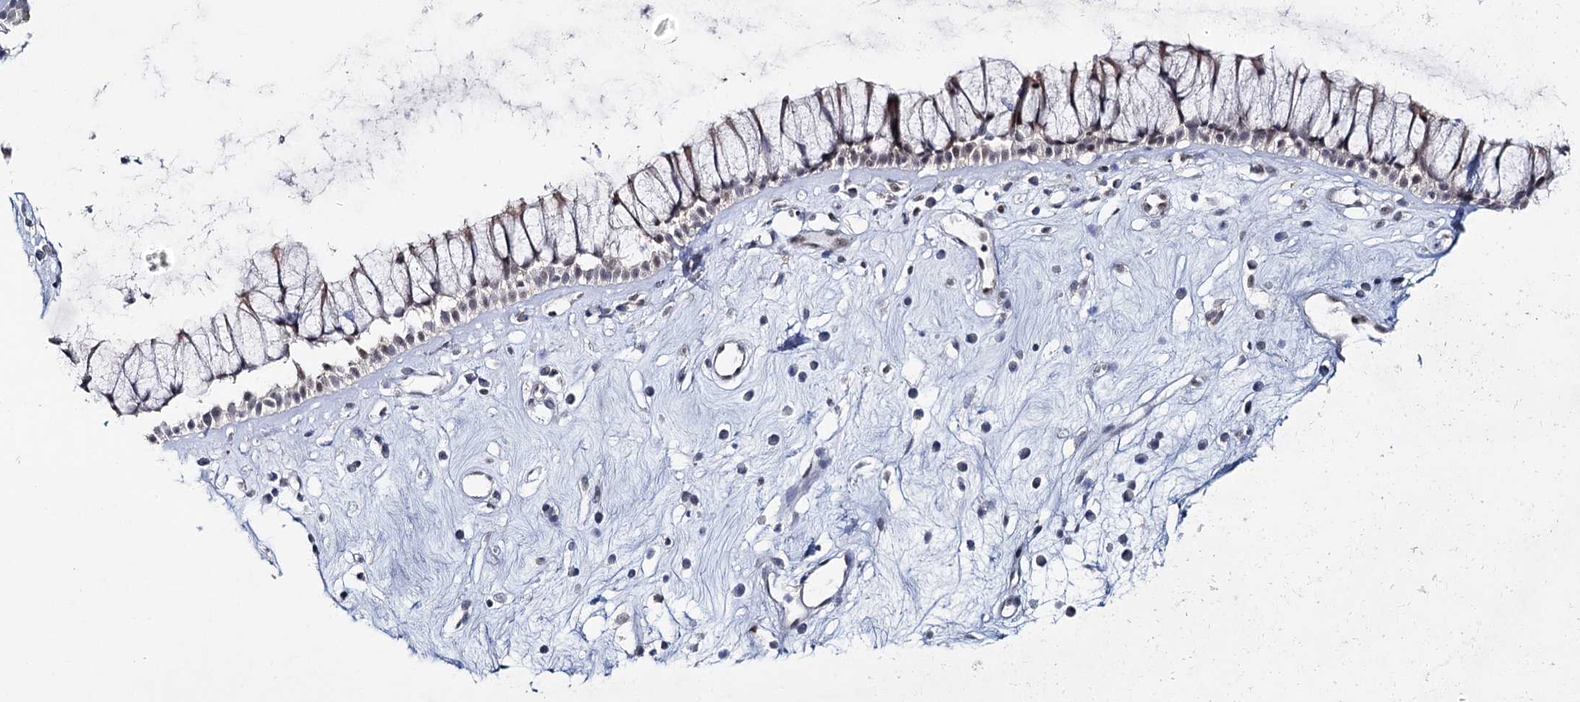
{"staining": {"intensity": "weak", "quantity": "<25%", "location": "nuclear"}, "tissue": "nasopharynx", "cell_type": "Respiratory epithelial cells", "image_type": "normal", "snomed": [{"axis": "morphology", "description": "Normal tissue, NOS"}, {"axis": "morphology", "description": "Inflammation, NOS"}, {"axis": "topography", "description": "Nasopharynx"}], "caption": "This is a photomicrograph of immunohistochemistry staining of unremarkable nasopharynx, which shows no expression in respiratory epithelial cells.", "gene": "ZC3H8", "patient": {"sex": "male", "age": 29}}